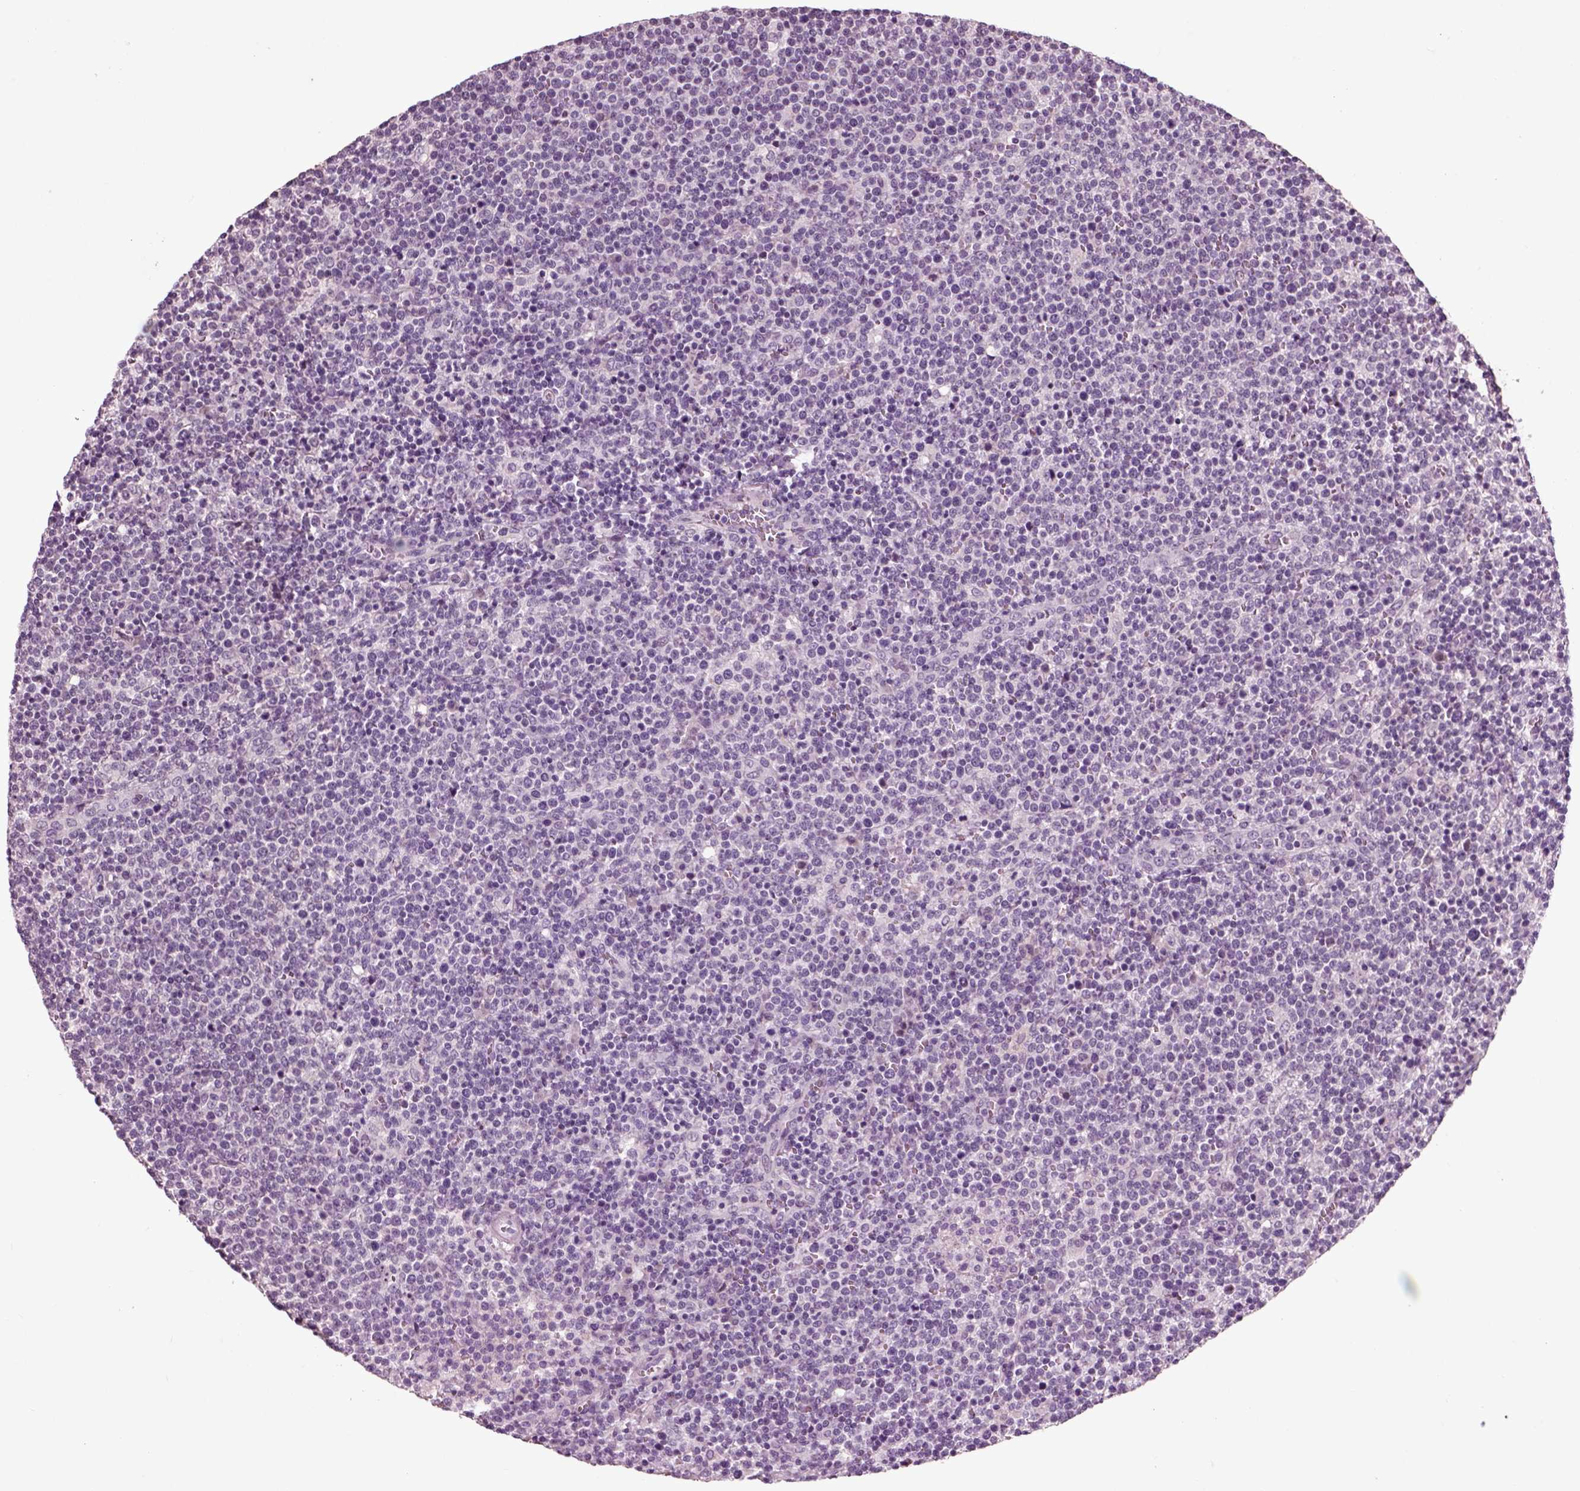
{"staining": {"intensity": "negative", "quantity": "none", "location": "none"}, "tissue": "lymphoma", "cell_type": "Tumor cells", "image_type": "cancer", "snomed": [{"axis": "morphology", "description": "Malignant lymphoma, non-Hodgkin's type, High grade"}, {"axis": "topography", "description": "Lymph node"}], "caption": "Tumor cells show no significant protein expression in lymphoma.", "gene": "CHGB", "patient": {"sex": "male", "age": 61}}